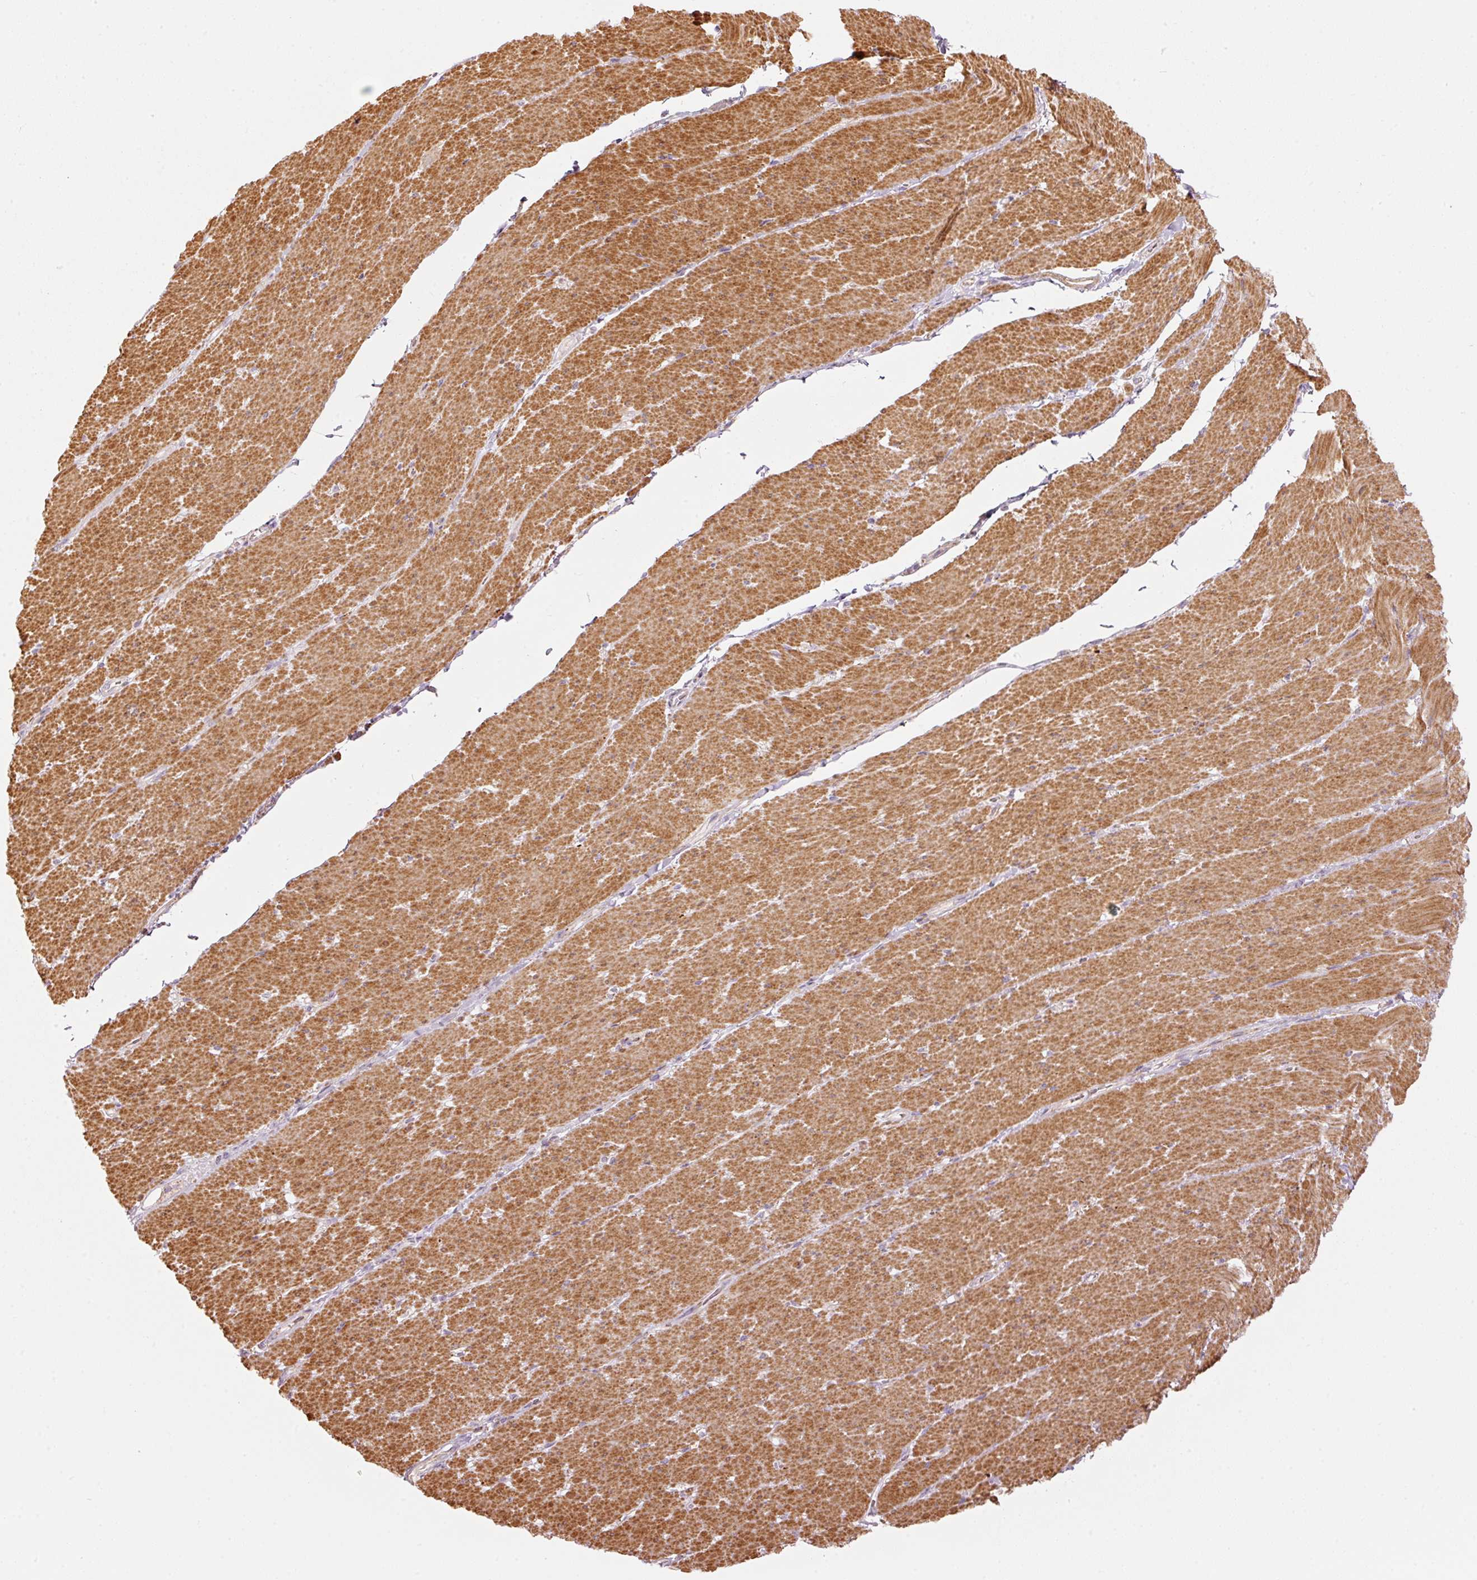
{"staining": {"intensity": "strong", "quantity": "25%-75%", "location": "cytoplasmic/membranous"}, "tissue": "smooth muscle", "cell_type": "Smooth muscle cells", "image_type": "normal", "snomed": [{"axis": "morphology", "description": "Normal tissue, NOS"}, {"axis": "topography", "description": "Smooth muscle"}, {"axis": "topography", "description": "Rectum"}], "caption": "Smooth muscle cells display high levels of strong cytoplasmic/membranous positivity in about 25%-75% of cells in normal smooth muscle.", "gene": "C17orf98", "patient": {"sex": "male", "age": 53}}